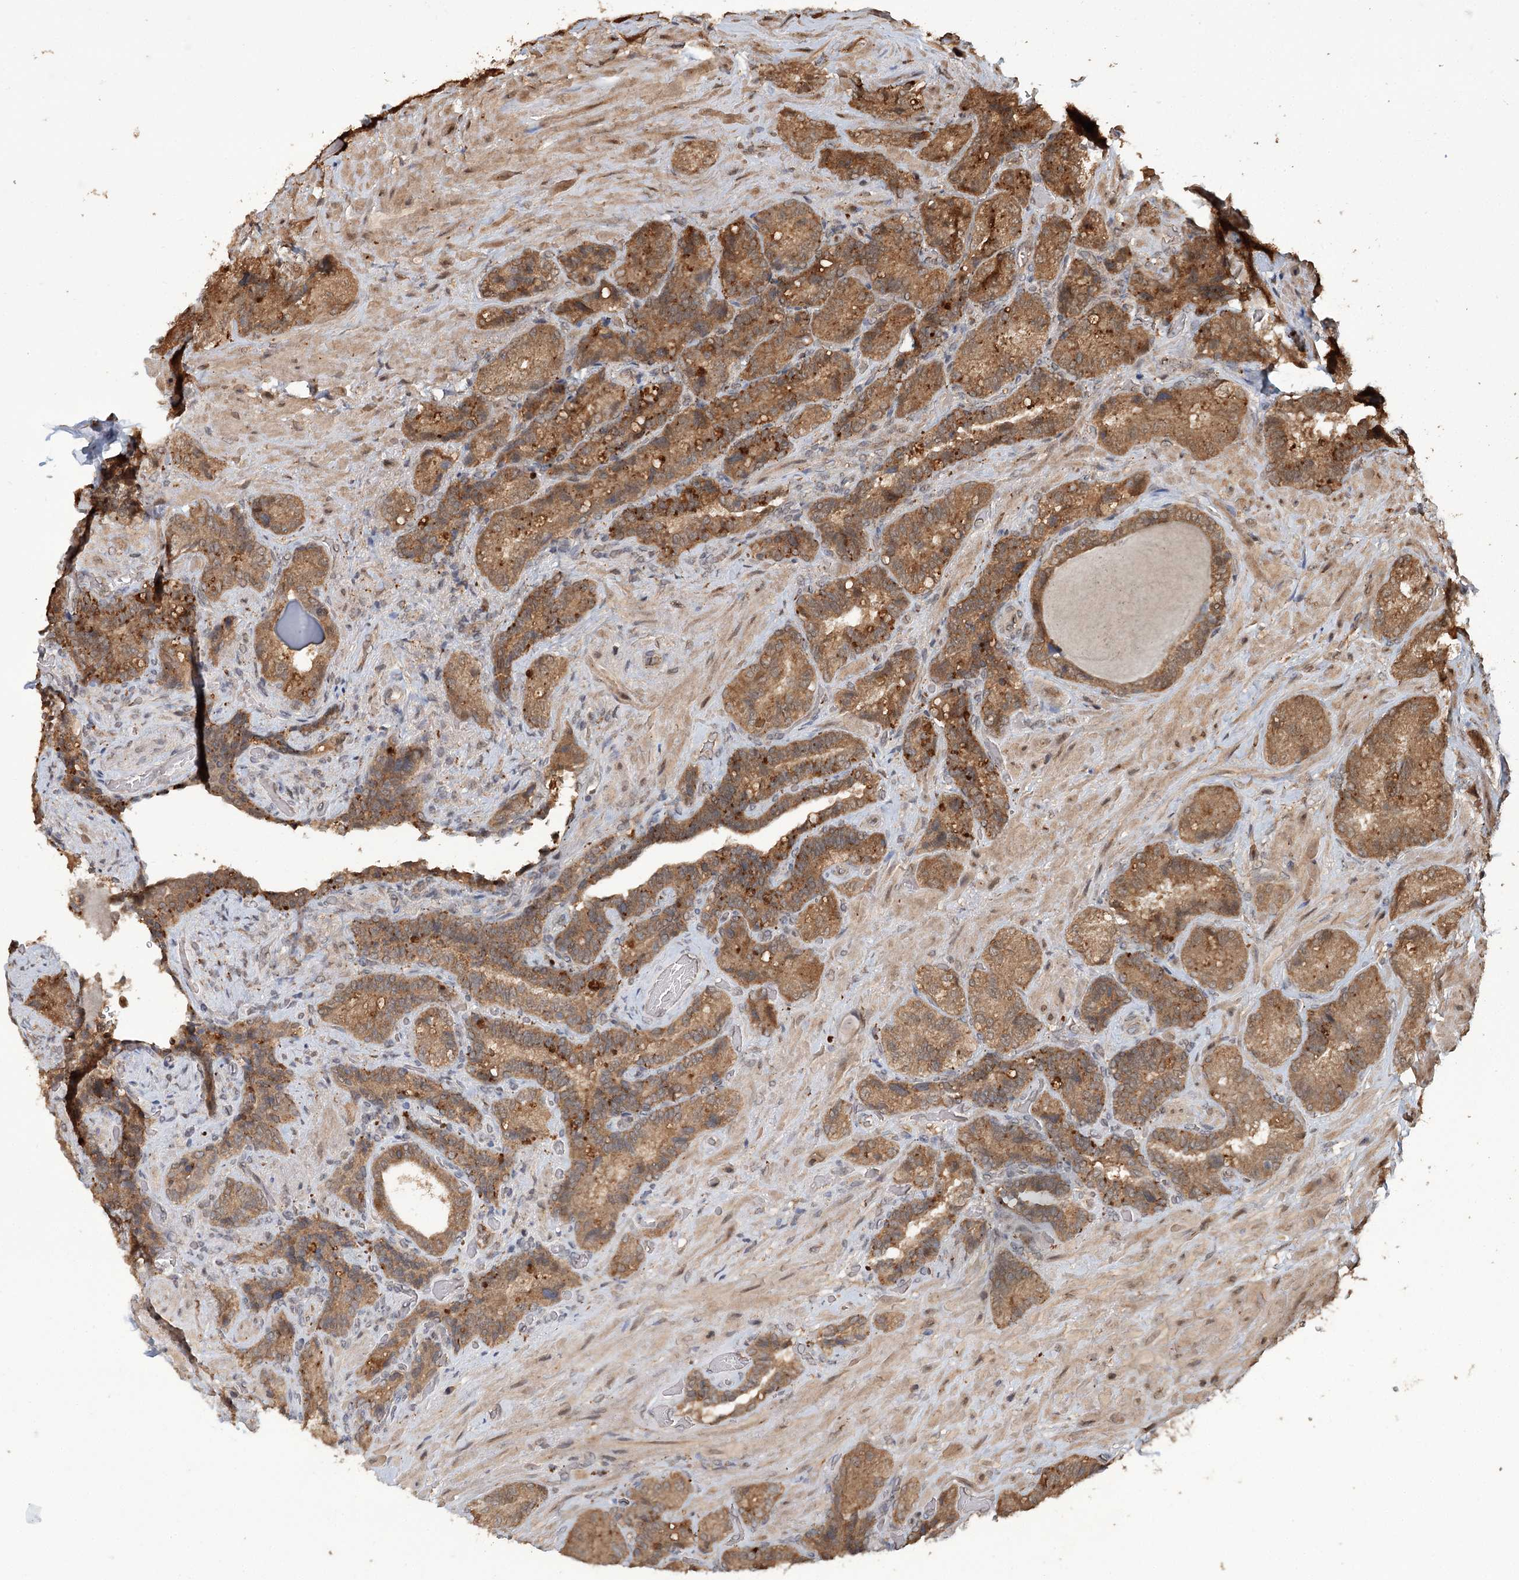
{"staining": {"intensity": "moderate", "quantity": ">75%", "location": "cytoplasmic/membranous"}, "tissue": "seminal vesicle", "cell_type": "Glandular cells", "image_type": "normal", "snomed": [{"axis": "morphology", "description": "Normal tissue, NOS"}, {"axis": "topography", "description": "Prostate and seminal vesicle, NOS"}, {"axis": "topography", "description": "Prostate"}, {"axis": "topography", "description": "Seminal veicle"}], "caption": "DAB (3,3'-diaminobenzidine) immunohistochemical staining of benign human seminal vesicle displays moderate cytoplasmic/membranous protein positivity in approximately >75% of glandular cells.", "gene": "N6AMT1", "patient": {"sex": "male", "age": 67}}